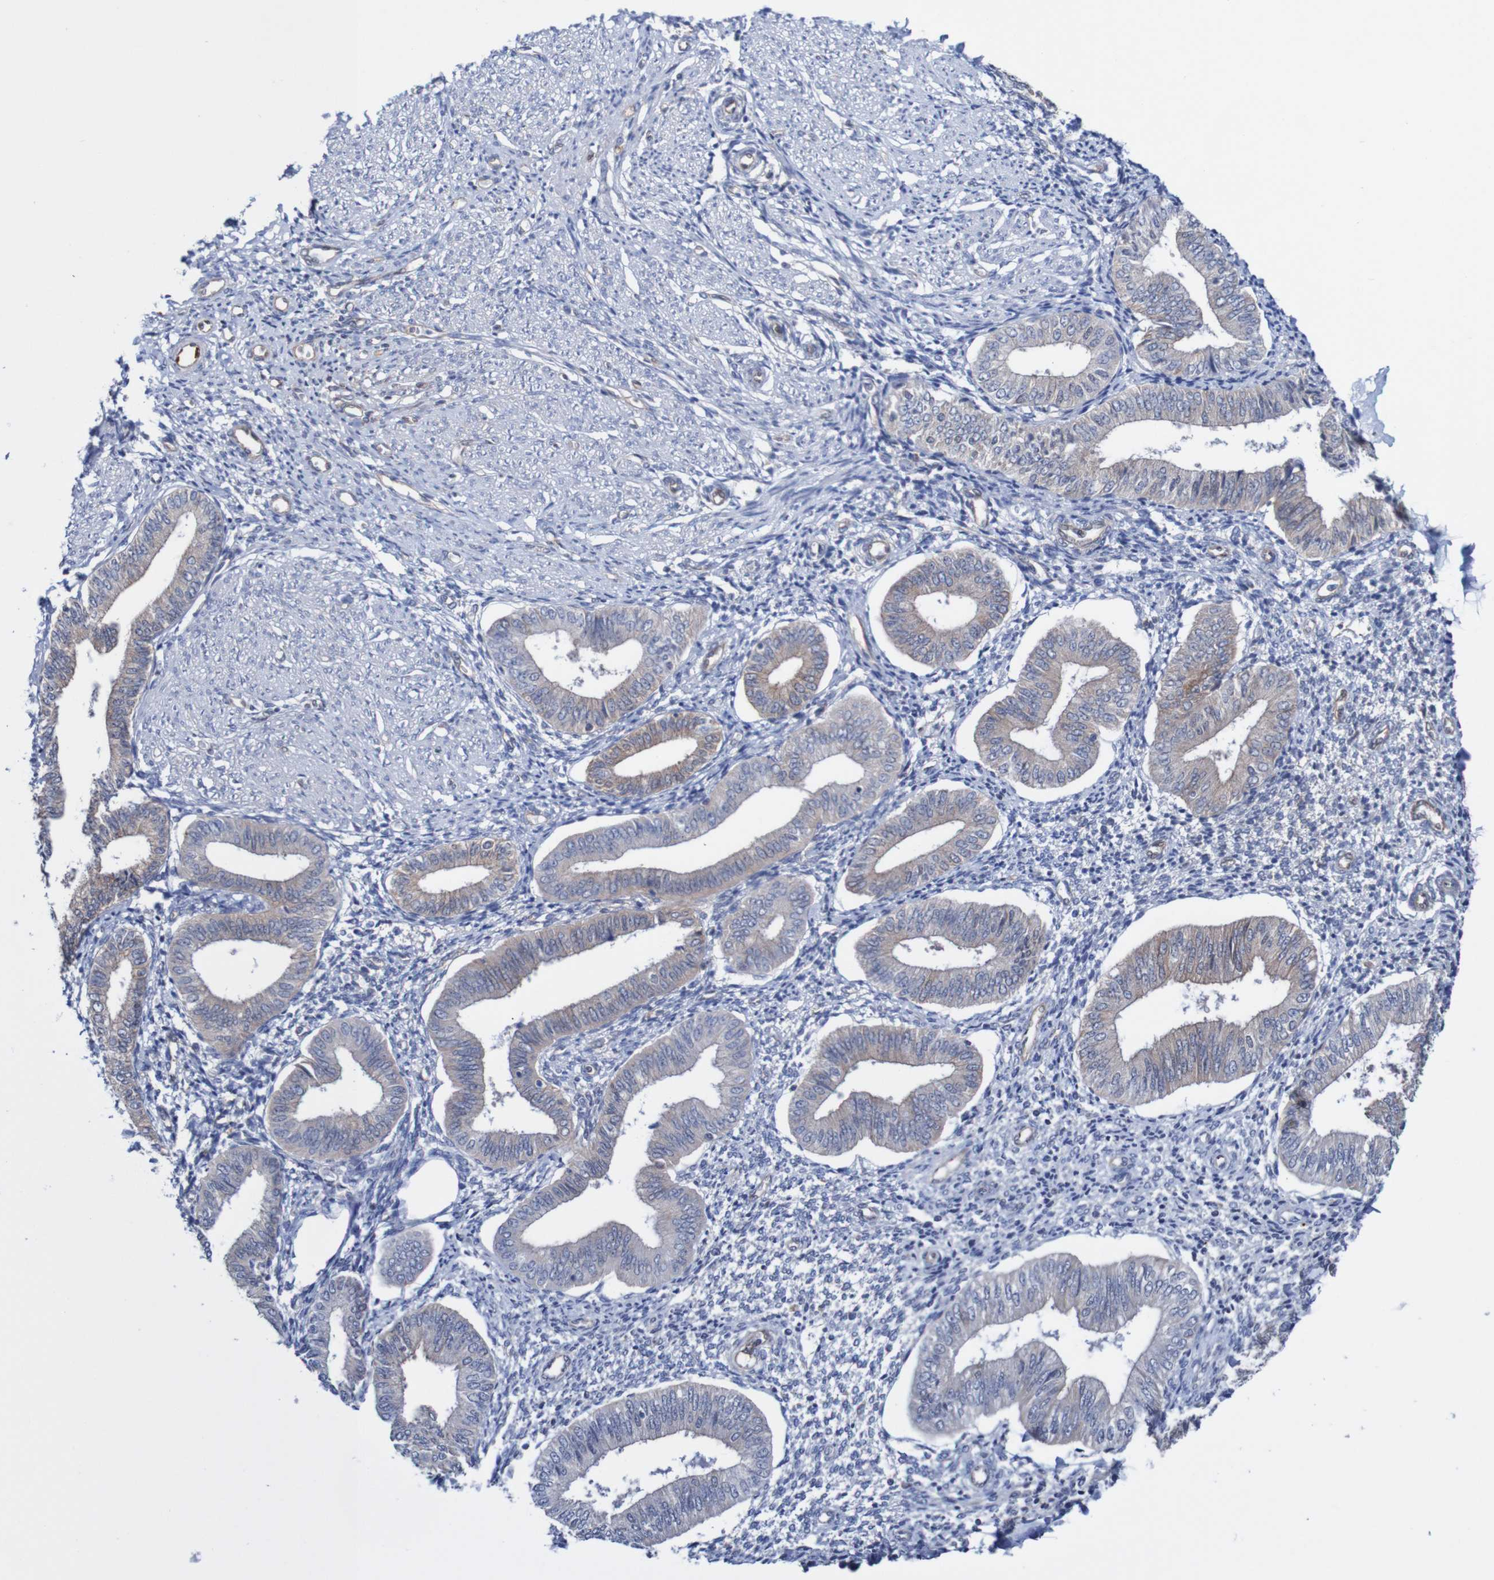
{"staining": {"intensity": "negative", "quantity": "none", "location": "none"}, "tissue": "endometrium", "cell_type": "Cells in endometrial stroma", "image_type": "normal", "snomed": [{"axis": "morphology", "description": "Normal tissue, NOS"}, {"axis": "topography", "description": "Endometrium"}], "caption": "This is an immunohistochemistry (IHC) photomicrograph of unremarkable human endometrium. There is no staining in cells in endometrial stroma.", "gene": "RIGI", "patient": {"sex": "female", "age": 50}}